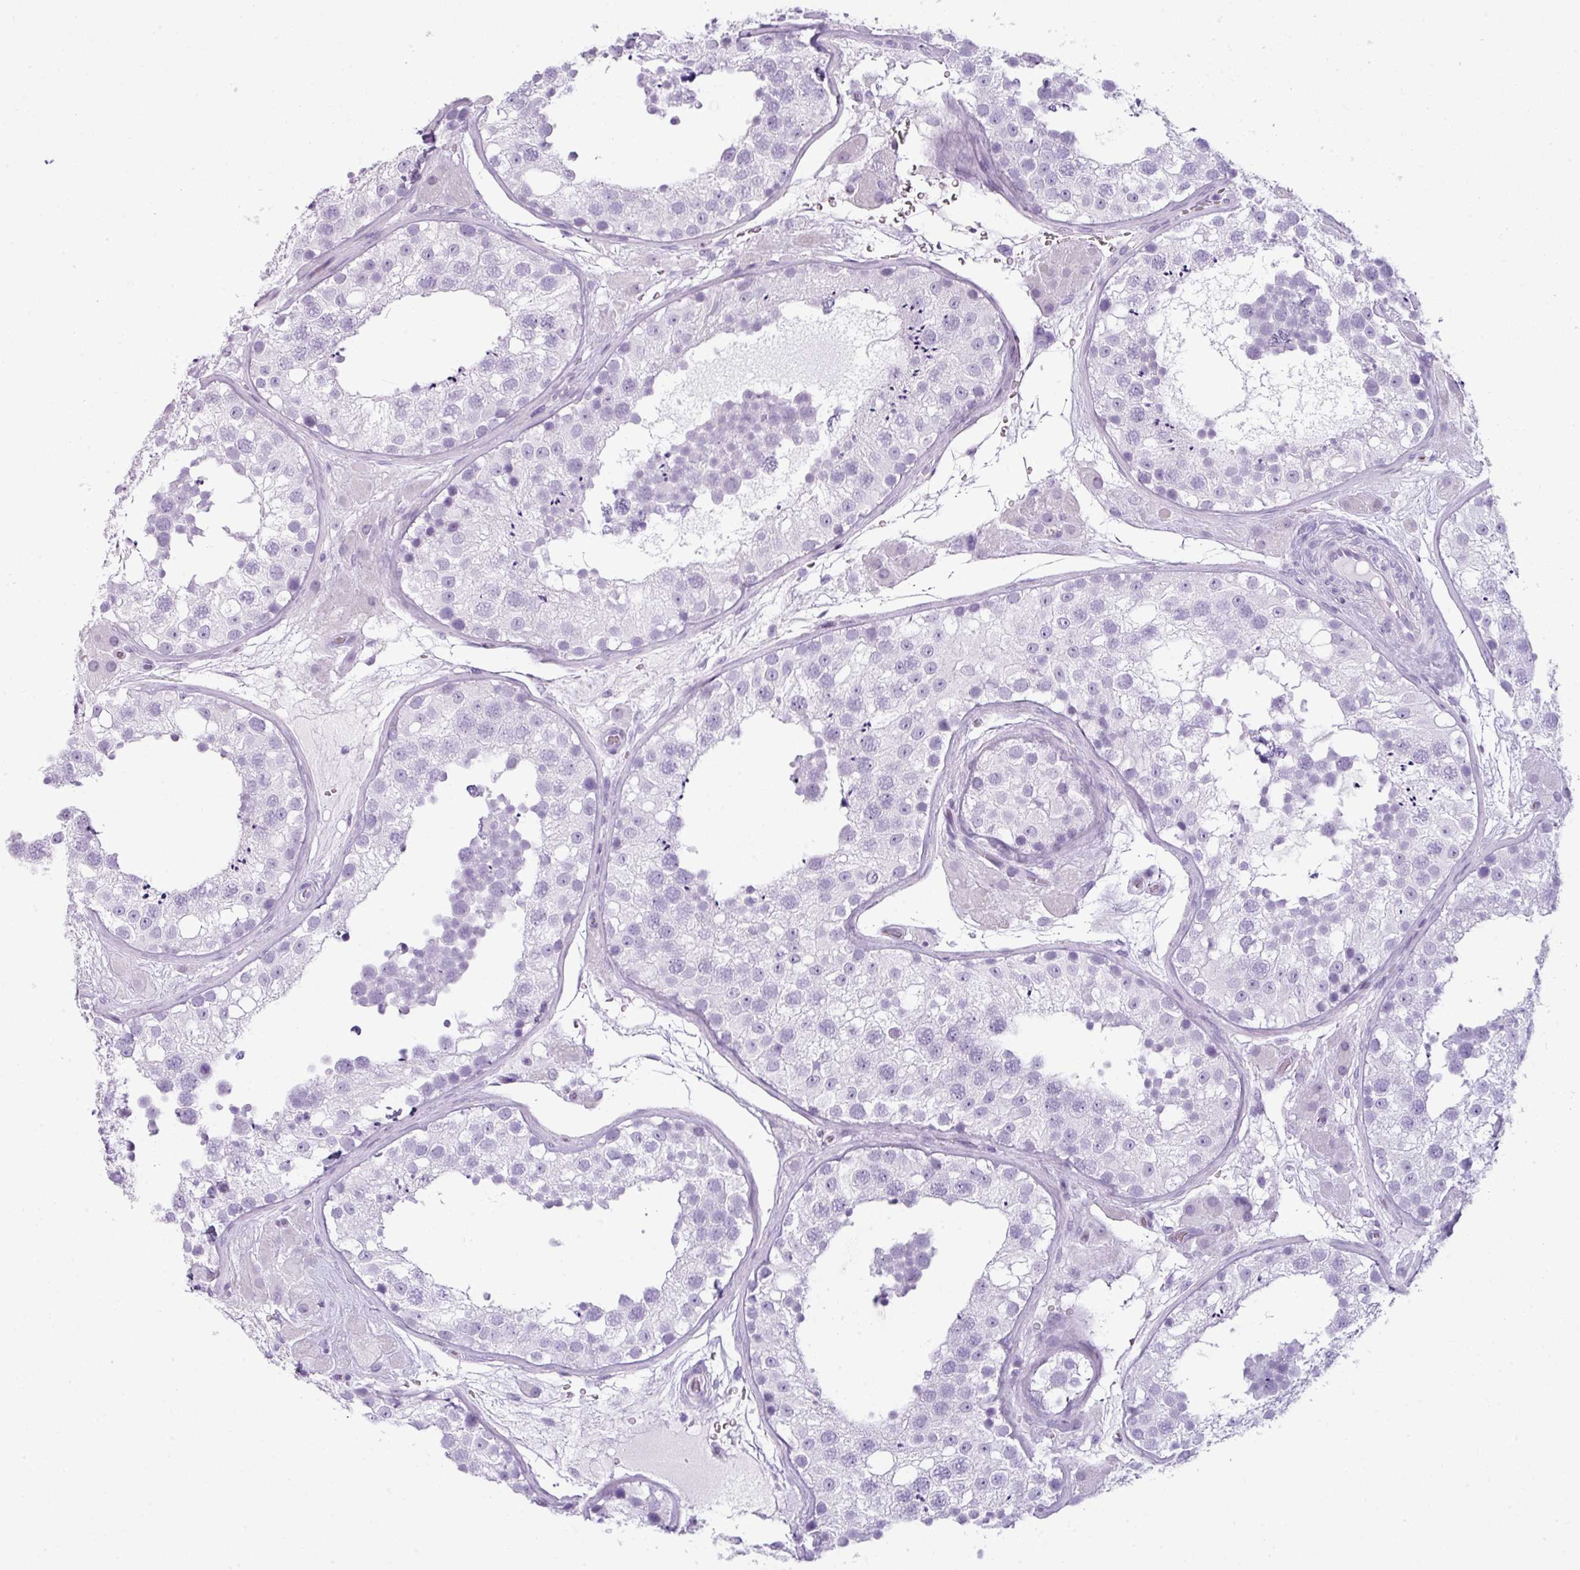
{"staining": {"intensity": "negative", "quantity": "none", "location": "none"}, "tissue": "testis", "cell_type": "Cells in seminiferous ducts", "image_type": "normal", "snomed": [{"axis": "morphology", "description": "Normal tissue, NOS"}, {"axis": "topography", "description": "Testis"}], "caption": "Immunohistochemistry histopathology image of normal testis: human testis stained with DAB (3,3'-diaminobenzidine) demonstrates no significant protein staining in cells in seminiferous ducts.", "gene": "SCT", "patient": {"sex": "male", "age": 26}}